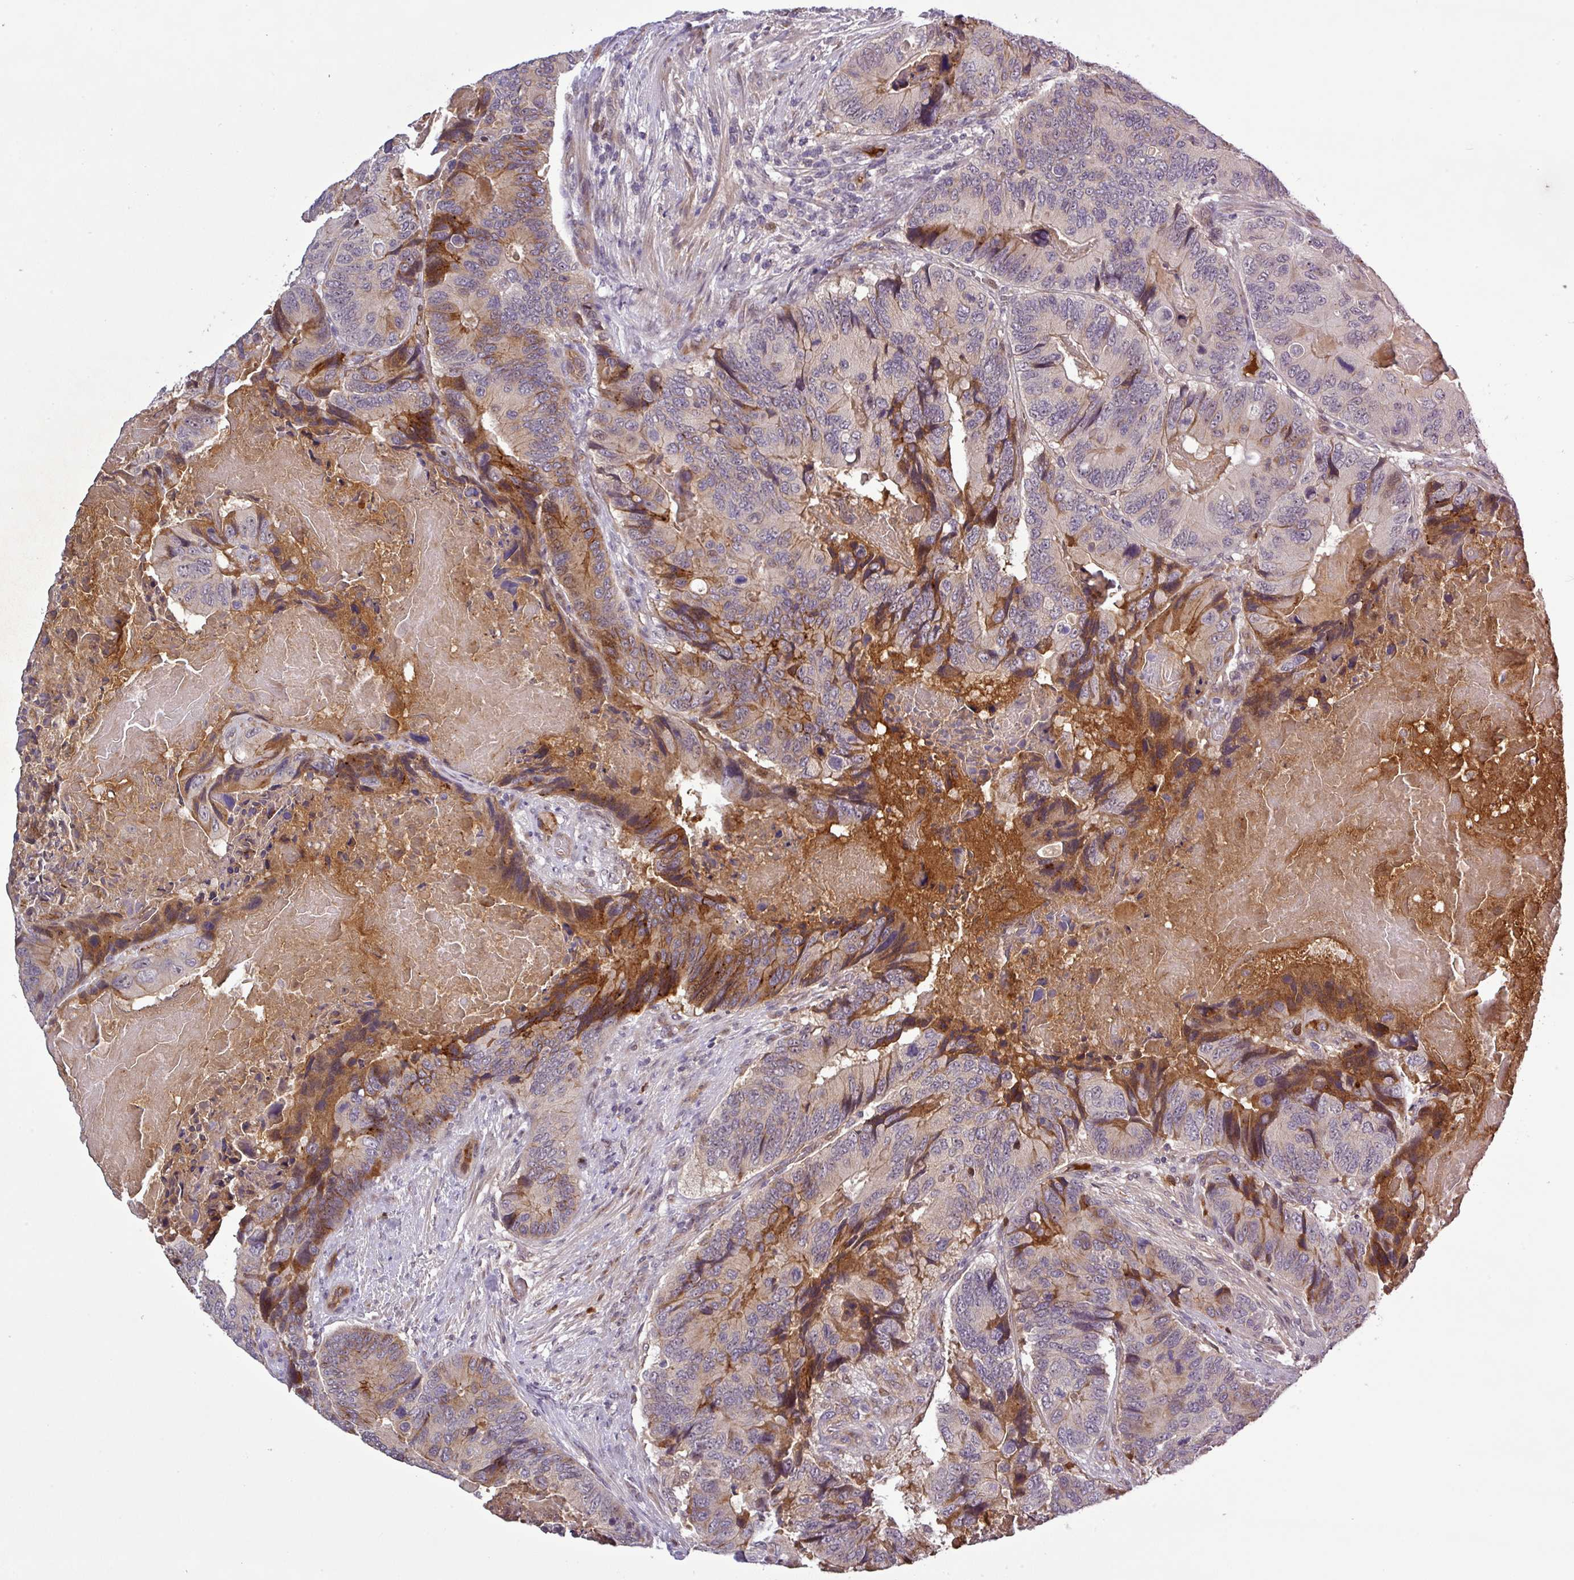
{"staining": {"intensity": "strong", "quantity": "<25%", "location": "cytoplasmic/membranous"}, "tissue": "colorectal cancer", "cell_type": "Tumor cells", "image_type": "cancer", "snomed": [{"axis": "morphology", "description": "Adenocarcinoma, NOS"}, {"axis": "topography", "description": "Colon"}], "caption": "Colorectal adenocarcinoma was stained to show a protein in brown. There is medium levels of strong cytoplasmic/membranous expression in approximately <25% of tumor cells.", "gene": "PCDH1", "patient": {"sex": "male", "age": 84}}